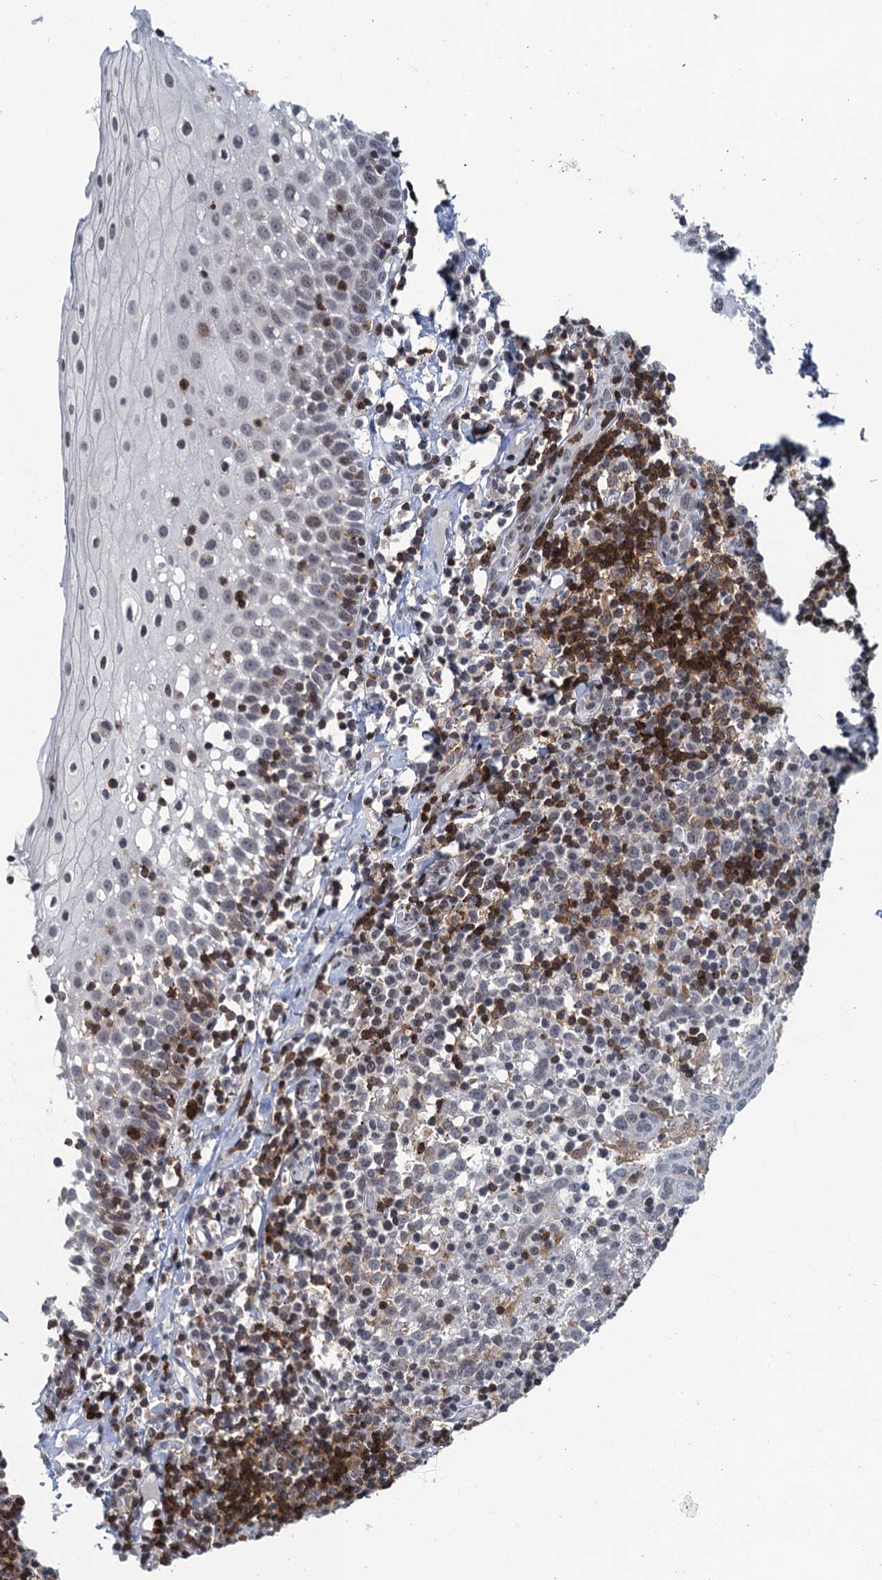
{"staining": {"intensity": "weak", "quantity": "<25%", "location": "cytoplasmic/membranous"}, "tissue": "oral mucosa", "cell_type": "Squamous epithelial cells", "image_type": "normal", "snomed": [{"axis": "morphology", "description": "Normal tissue, NOS"}, {"axis": "topography", "description": "Oral tissue"}], "caption": "A high-resolution micrograph shows immunohistochemistry (IHC) staining of normal oral mucosa, which reveals no significant expression in squamous epithelial cells. Brightfield microscopy of immunohistochemistry stained with DAB (brown) and hematoxylin (blue), captured at high magnification.", "gene": "FYB1", "patient": {"sex": "female", "age": 69}}